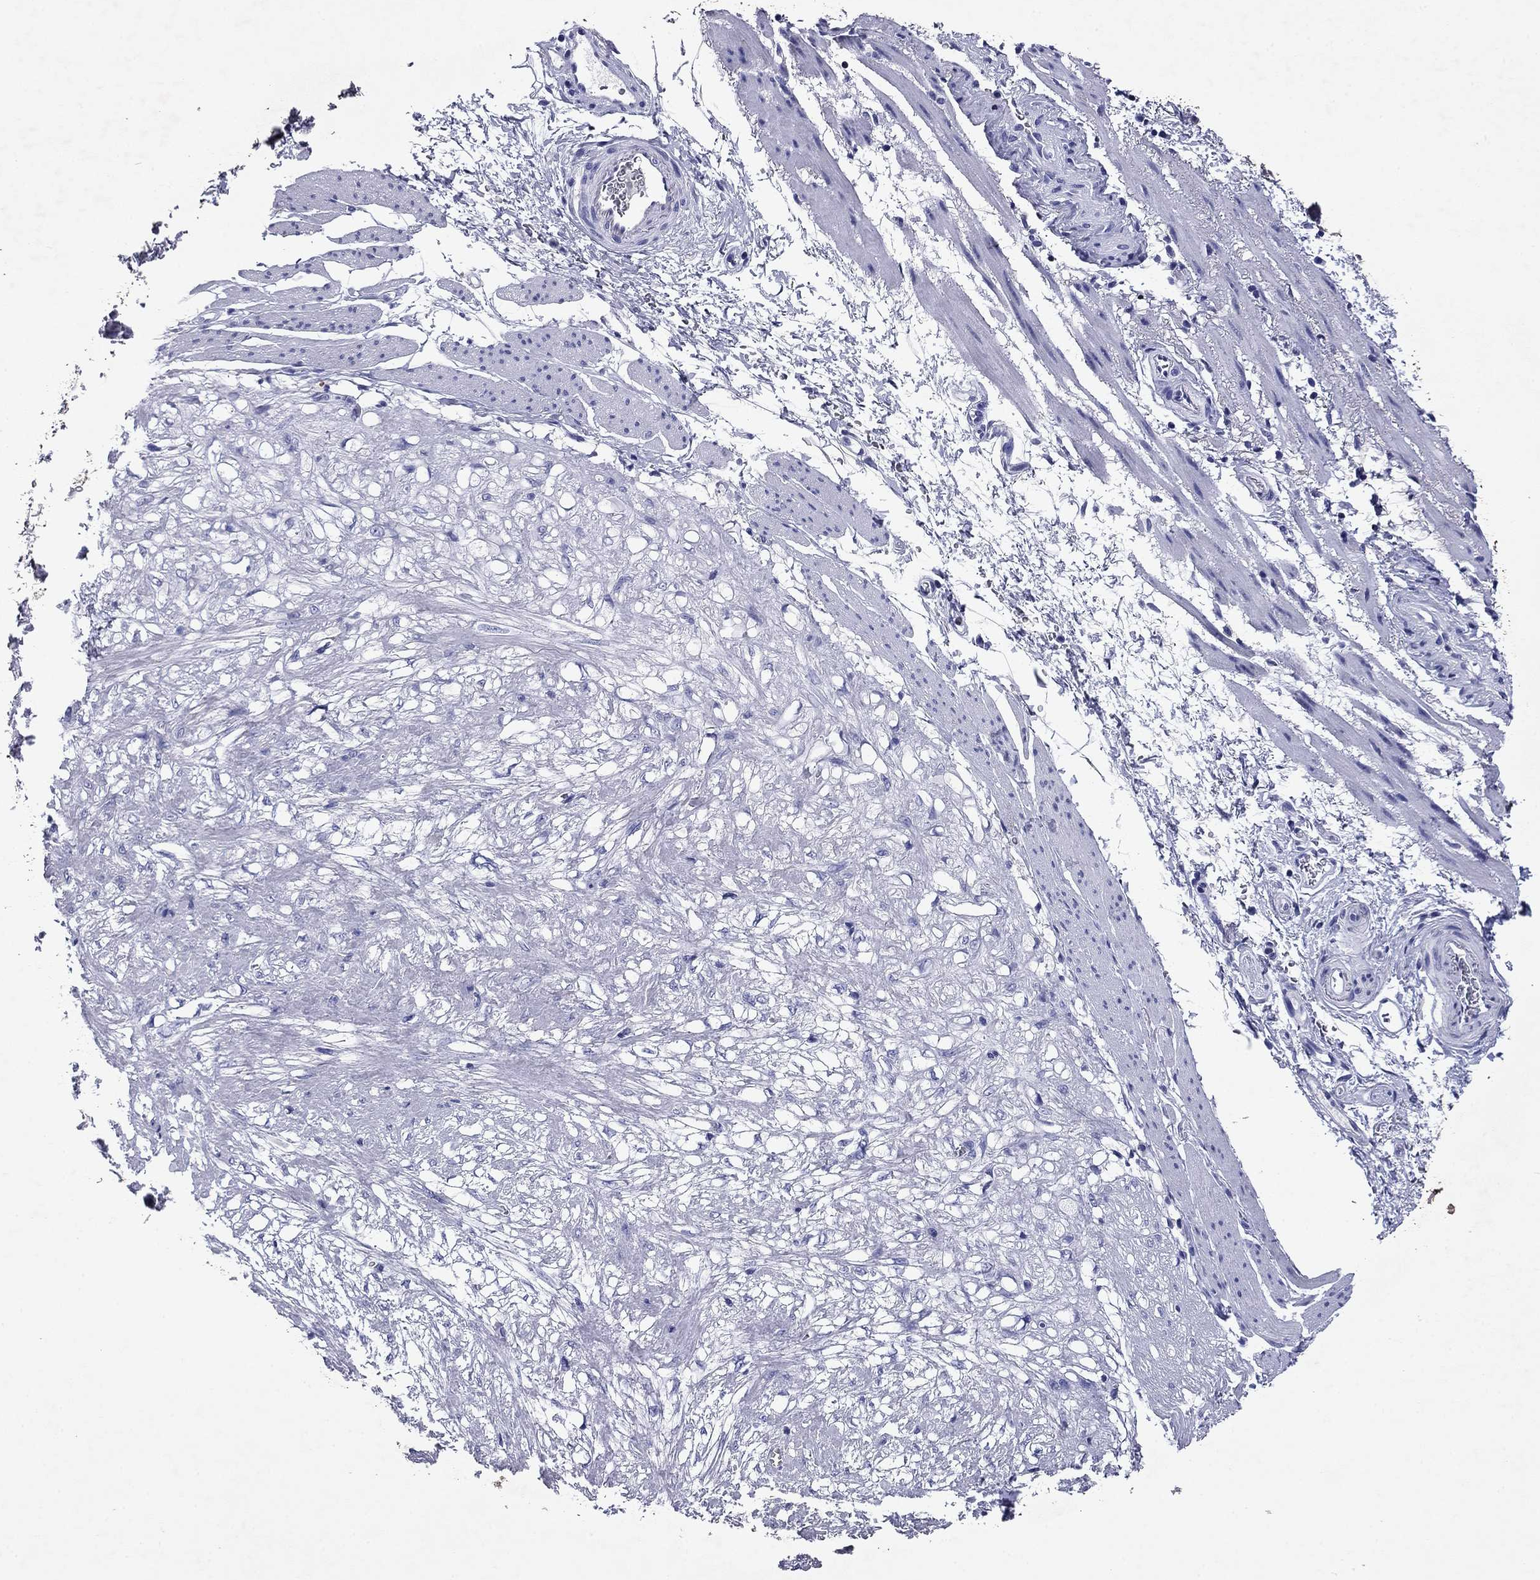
{"staining": {"intensity": "negative", "quantity": "none", "location": "none"}, "tissue": "esophagus", "cell_type": "Squamous epithelial cells", "image_type": "normal", "snomed": [{"axis": "morphology", "description": "Normal tissue, NOS"}, {"axis": "topography", "description": "Esophagus"}], "caption": "This is a photomicrograph of immunohistochemistry (IHC) staining of benign esophagus, which shows no positivity in squamous epithelial cells.", "gene": "GZMK", "patient": {"sex": "female", "age": 68}}